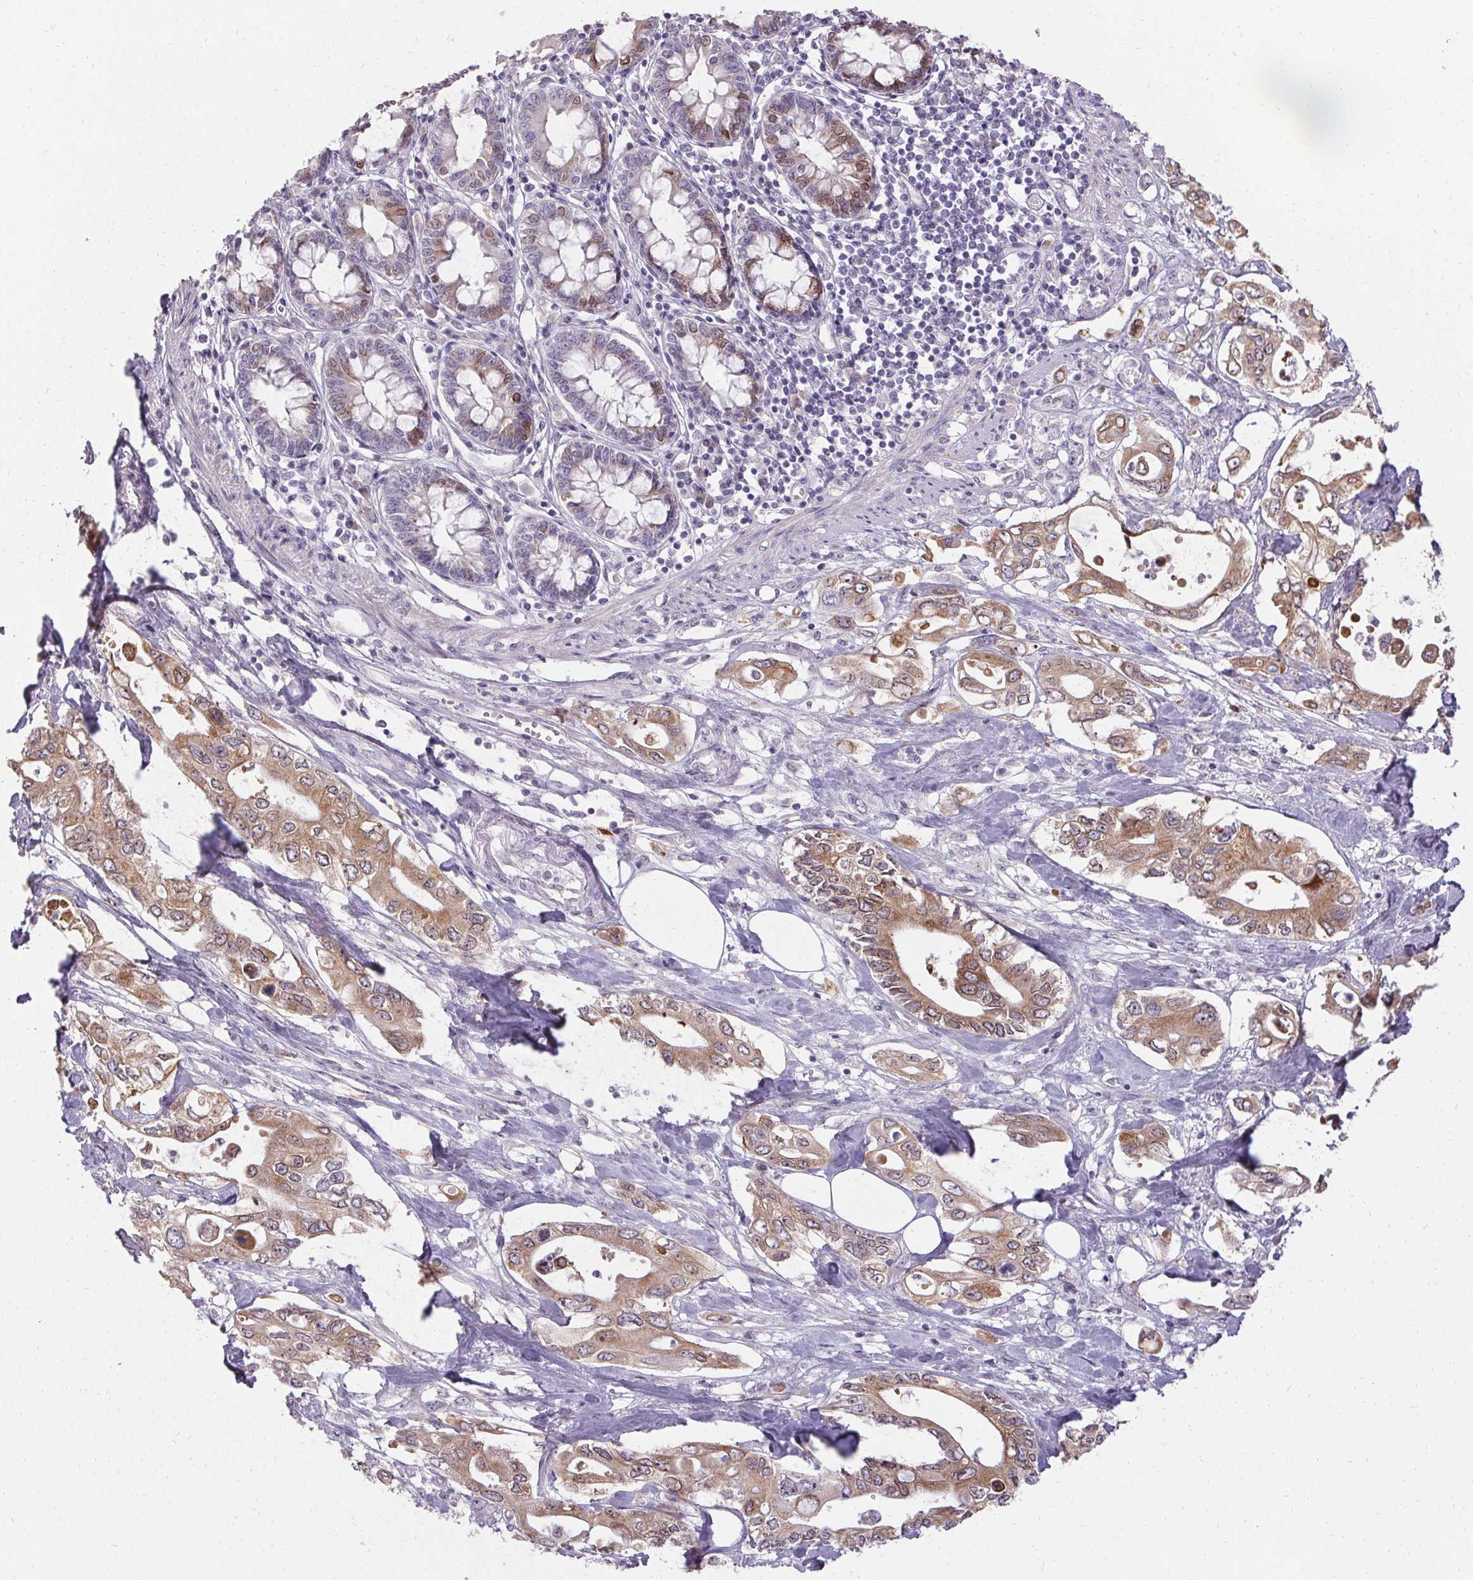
{"staining": {"intensity": "weak", "quantity": ">75%", "location": "cytoplasmic/membranous"}, "tissue": "pancreatic cancer", "cell_type": "Tumor cells", "image_type": "cancer", "snomed": [{"axis": "morphology", "description": "Adenocarcinoma, NOS"}, {"axis": "topography", "description": "Pancreas"}], "caption": "Tumor cells show weak cytoplasmic/membranous expression in approximately >75% of cells in pancreatic cancer.", "gene": "HSD17B3", "patient": {"sex": "female", "age": 63}}